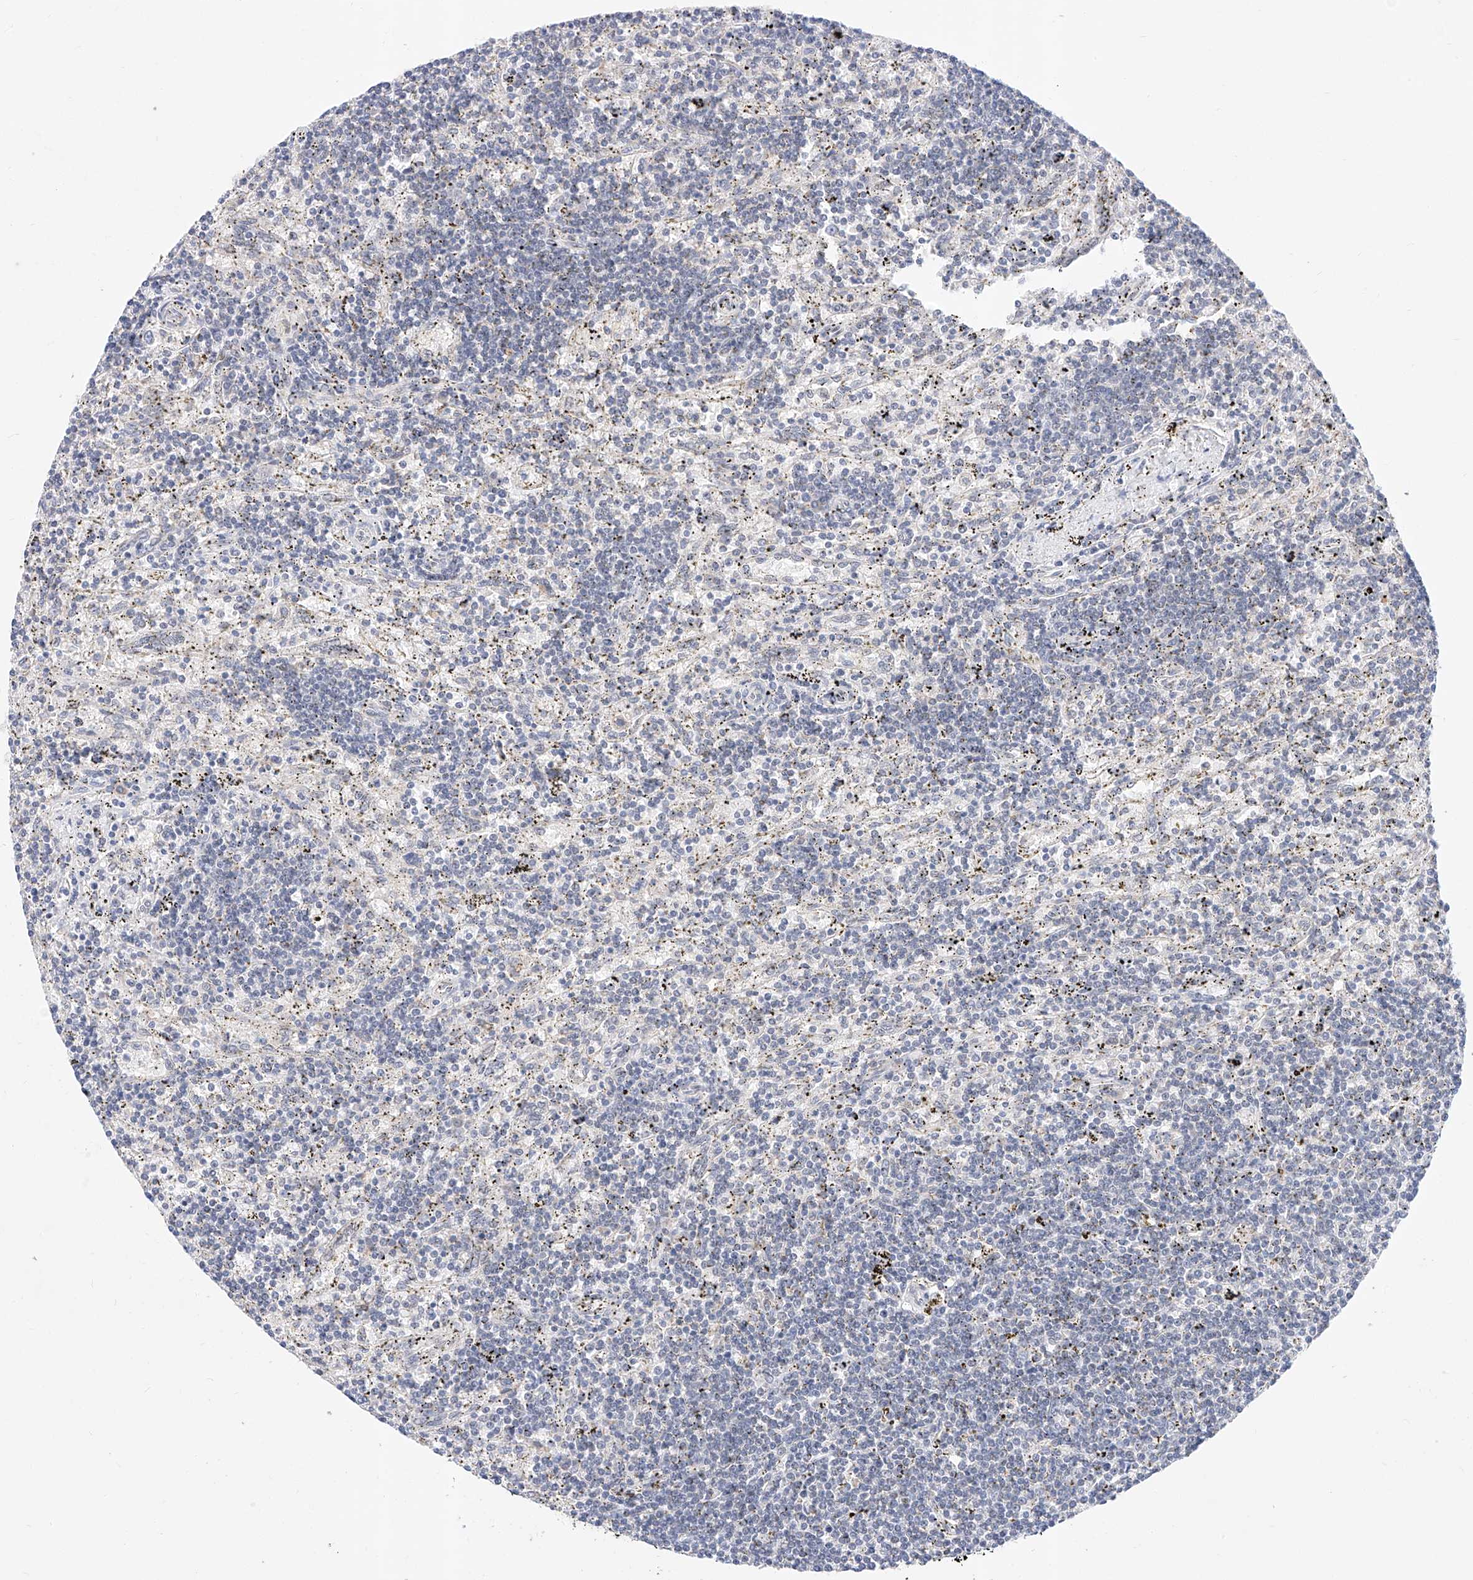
{"staining": {"intensity": "negative", "quantity": "none", "location": "none"}, "tissue": "lymphoma", "cell_type": "Tumor cells", "image_type": "cancer", "snomed": [{"axis": "morphology", "description": "Malignant lymphoma, non-Hodgkin's type, Low grade"}, {"axis": "topography", "description": "Spleen"}], "caption": "This micrograph is of low-grade malignant lymphoma, non-Hodgkin's type stained with immunohistochemistry to label a protein in brown with the nuclei are counter-stained blue. There is no positivity in tumor cells. (DAB immunohistochemistry (IHC), high magnification).", "gene": "KCNJ1", "patient": {"sex": "male", "age": 76}}